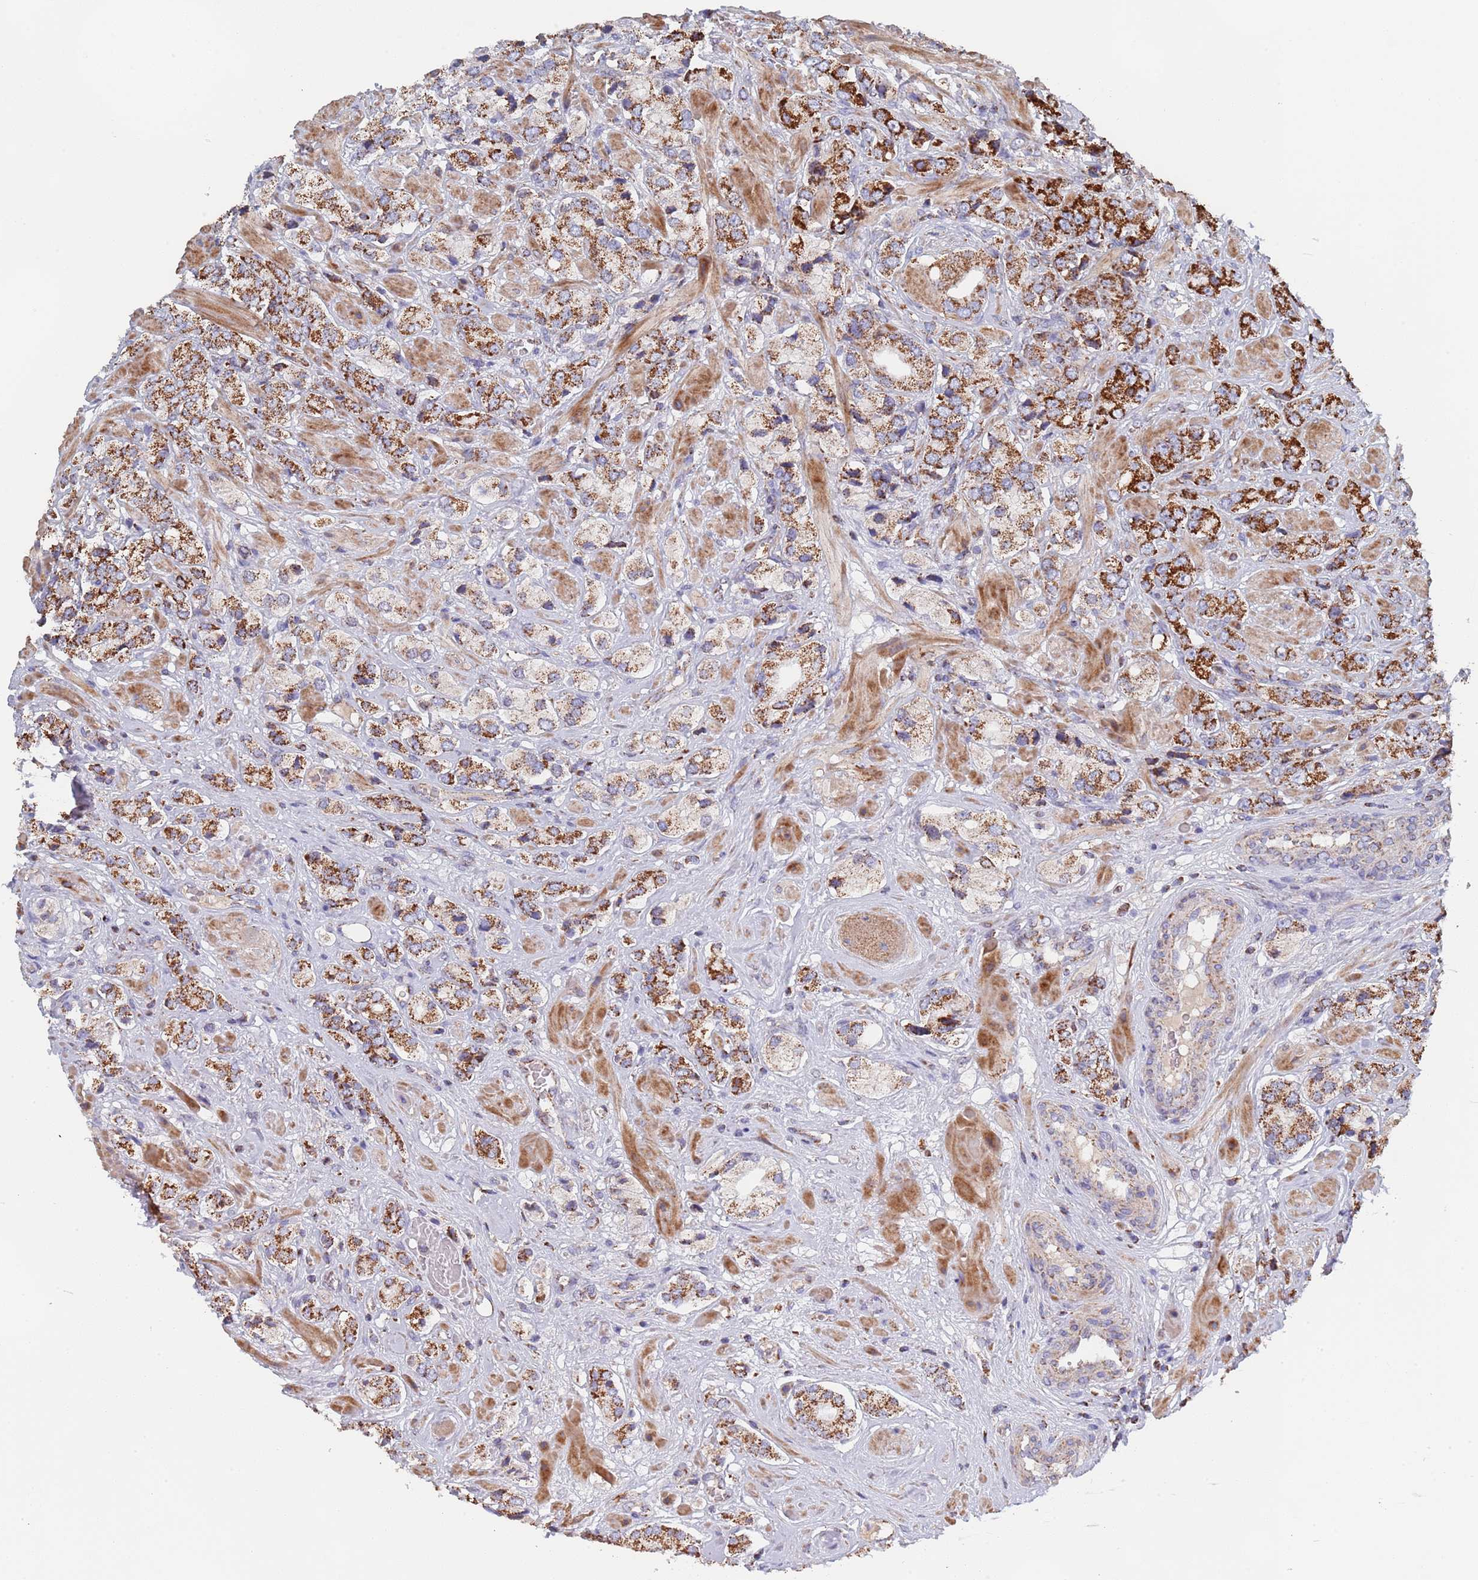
{"staining": {"intensity": "strong", "quantity": ">75%", "location": "cytoplasmic/membranous"}, "tissue": "prostate cancer", "cell_type": "Tumor cells", "image_type": "cancer", "snomed": [{"axis": "morphology", "description": "Adenocarcinoma, High grade"}, {"axis": "topography", "description": "Prostate and seminal vesicle, NOS"}], "caption": "Brown immunohistochemical staining in prostate cancer (high-grade adenocarcinoma) exhibits strong cytoplasmic/membranous staining in about >75% of tumor cells. Nuclei are stained in blue.", "gene": "PGP", "patient": {"sex": "male", "age": 64}}